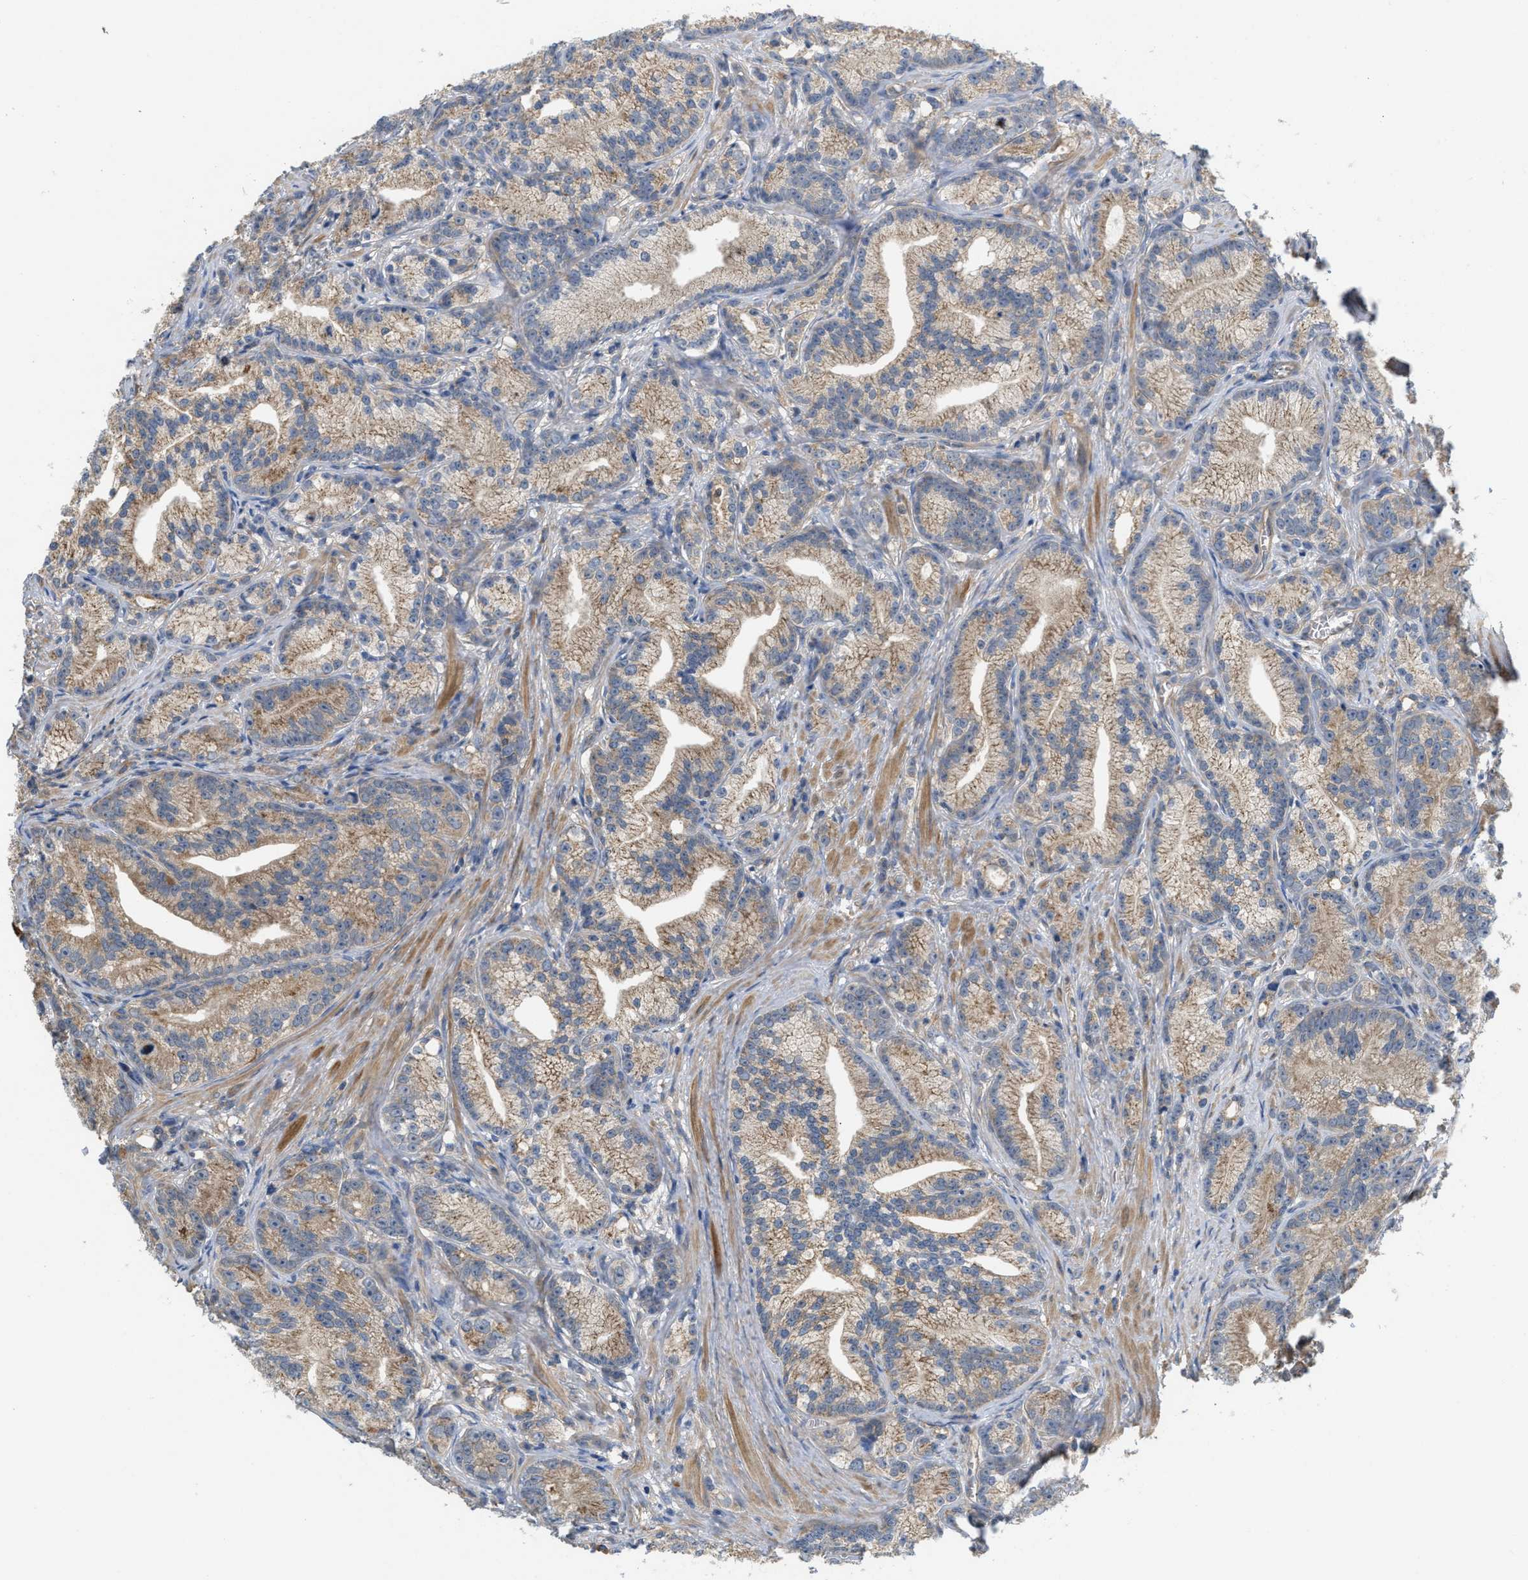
{"staining": {"intensity": "weak", "quantity": ">75%", "location": "cytoplasmic/membranous"}, "tissue": "prostate cancer", "cell_type": "Tumor cells", "image_type": "cancer", "snomed": [{"axis": "morphology", "description": "Adenocarcinoma, Low grade"}, {"axis": "topography", "description": "Prostate"}], "caption": "The immunohistochemical stain labels weak cytoplasmic/membranous expression in tumor cells of adenocarcinoma (low-grade) (prostate) tissue.", "gene": "RNF216", "patient": {"sex": "male", "age": 89}}